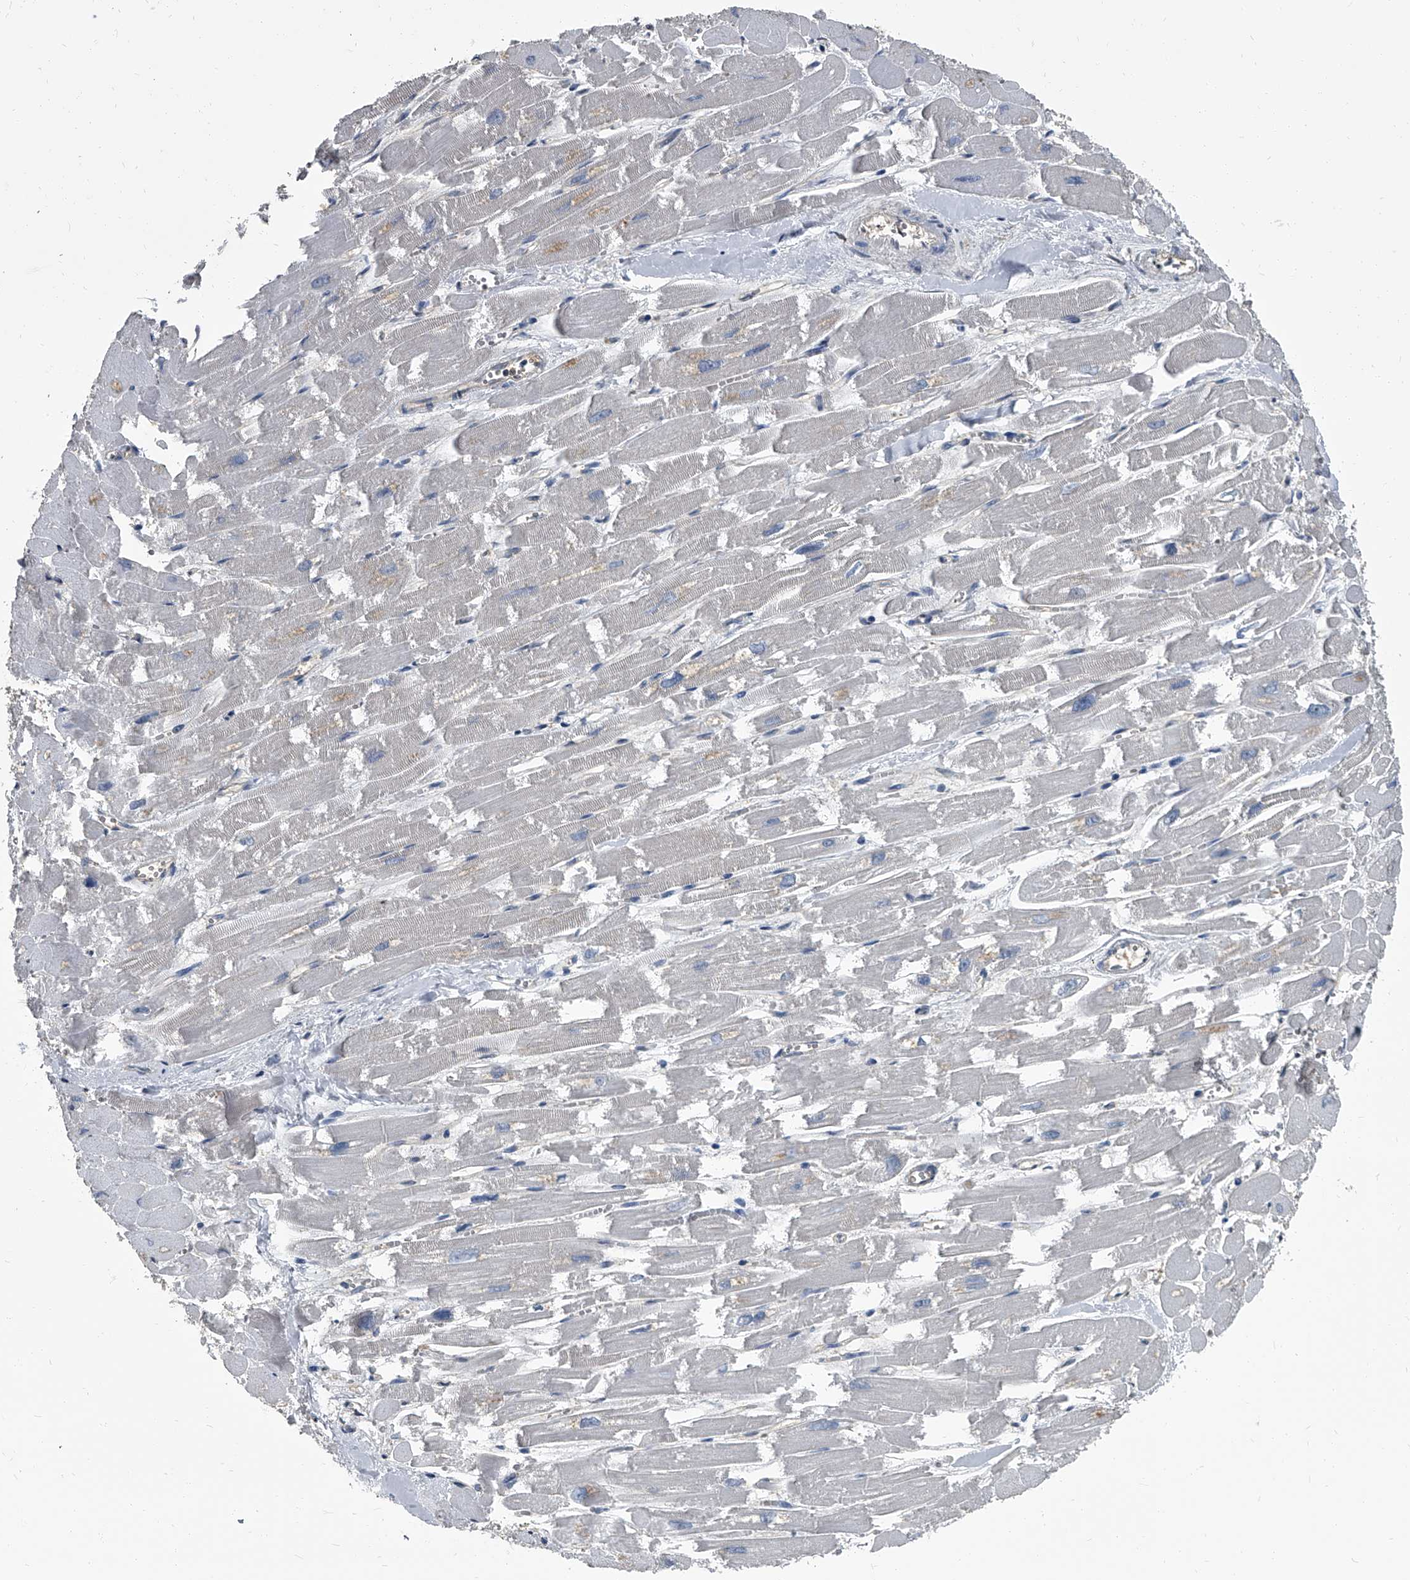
{"staining": {"intensity": "negative", "quantity": "none", "location": "none"}, "tissue": "heart muscle", "cell_type": "Cardiomyocytes", "image_type": "normal", "snomed": [{"axis": "morphology", "description": "Normal tissue, NOS"}, {"axis": "topography", "description": "Heart"}], "caption": "The image reveals no significant positivity in cardiomyocytes of heart muscle.", "gene": "CDV3", "patient": {"sex": "male", "age": 54}}